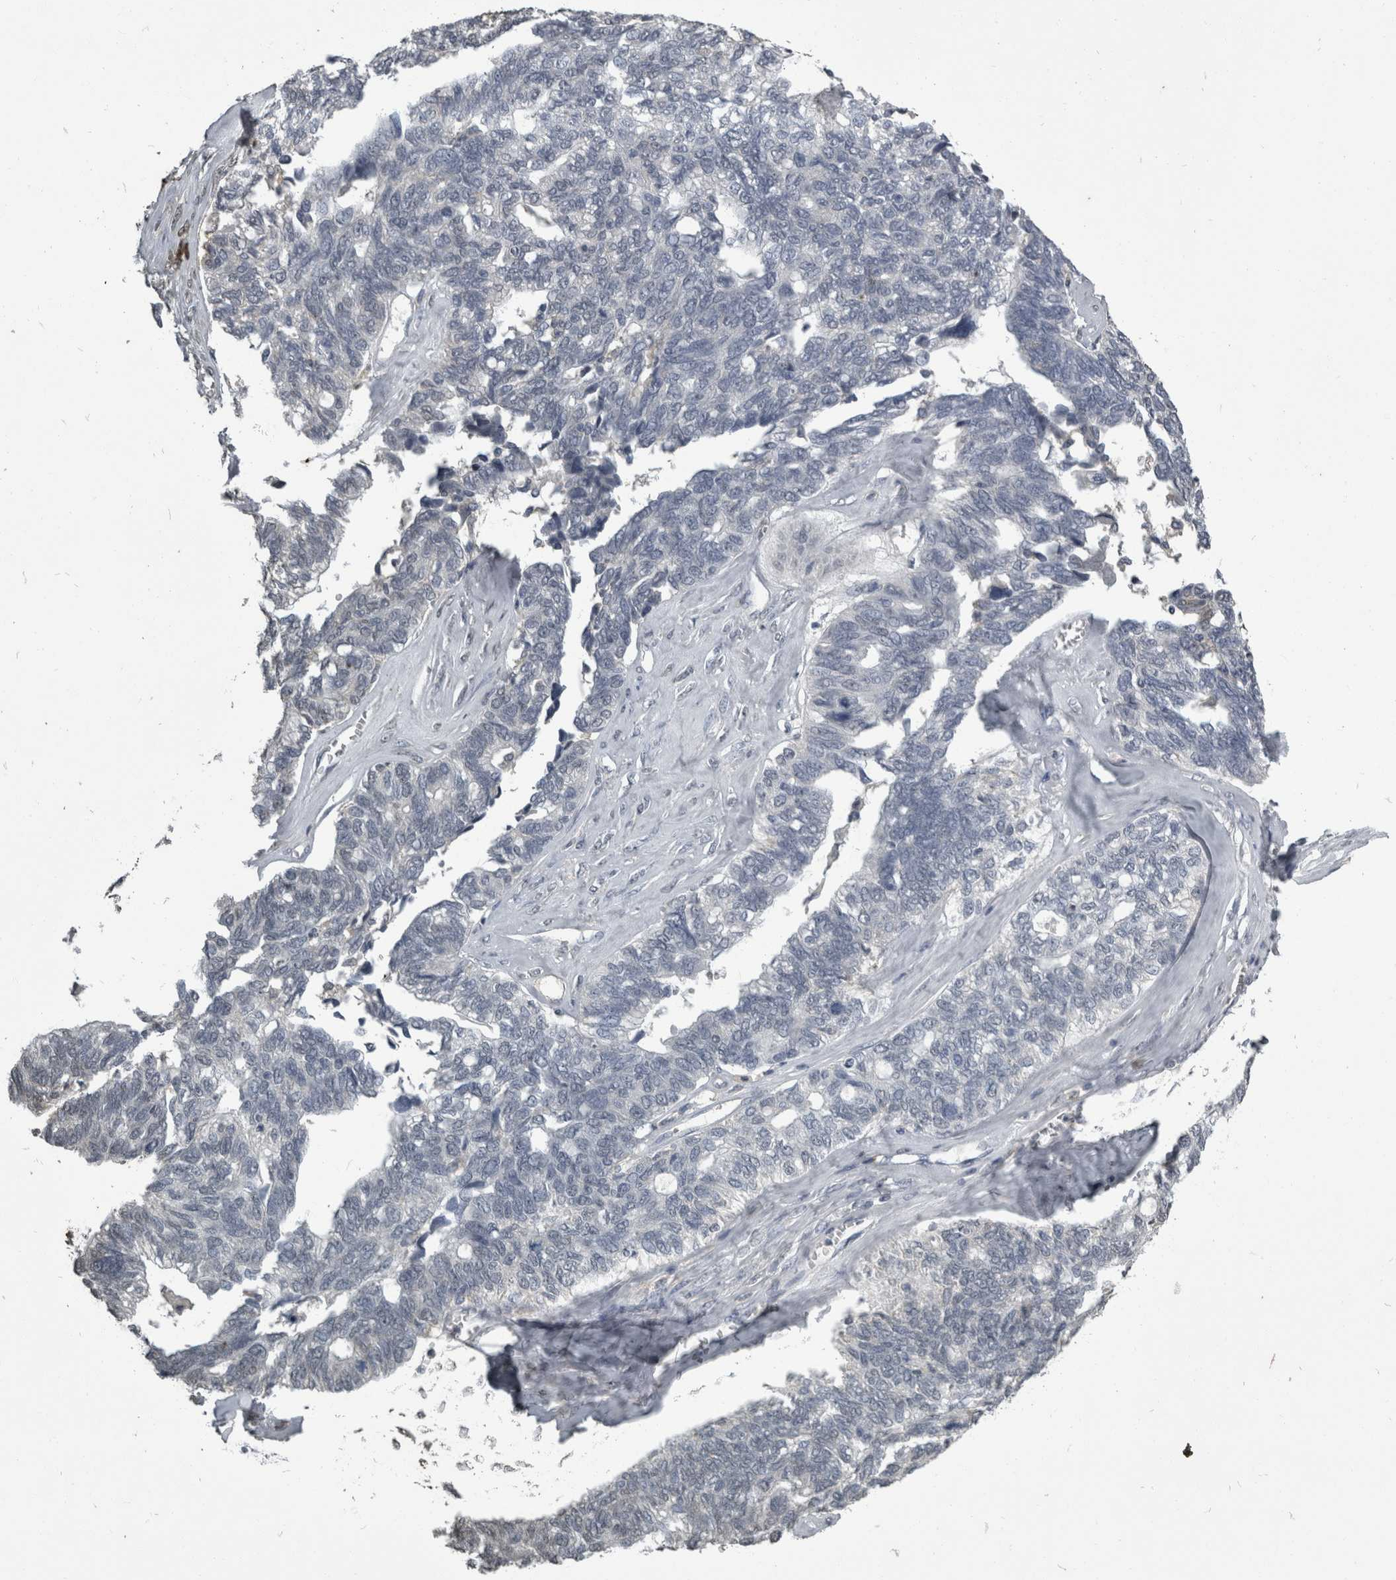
{"staining": {"intensity": "negative", "quantity": "none", "location": "none"}, "tissue": "ovarian cancer", "cell_type": "Tumor cells", "image_type": "cancer", "snomed": [{"axis": "morphology", "description": "Cystadenocarcinoma, serous, NOS"}, {"axis": "topography", "description": "Ovary"}], "caption": "Photomicrograph shows no protein staining in tumor cells of ovarian cancer tissue.", "gene": "PIK3AP1", "patient": {"sex": "female", "age": 79}}